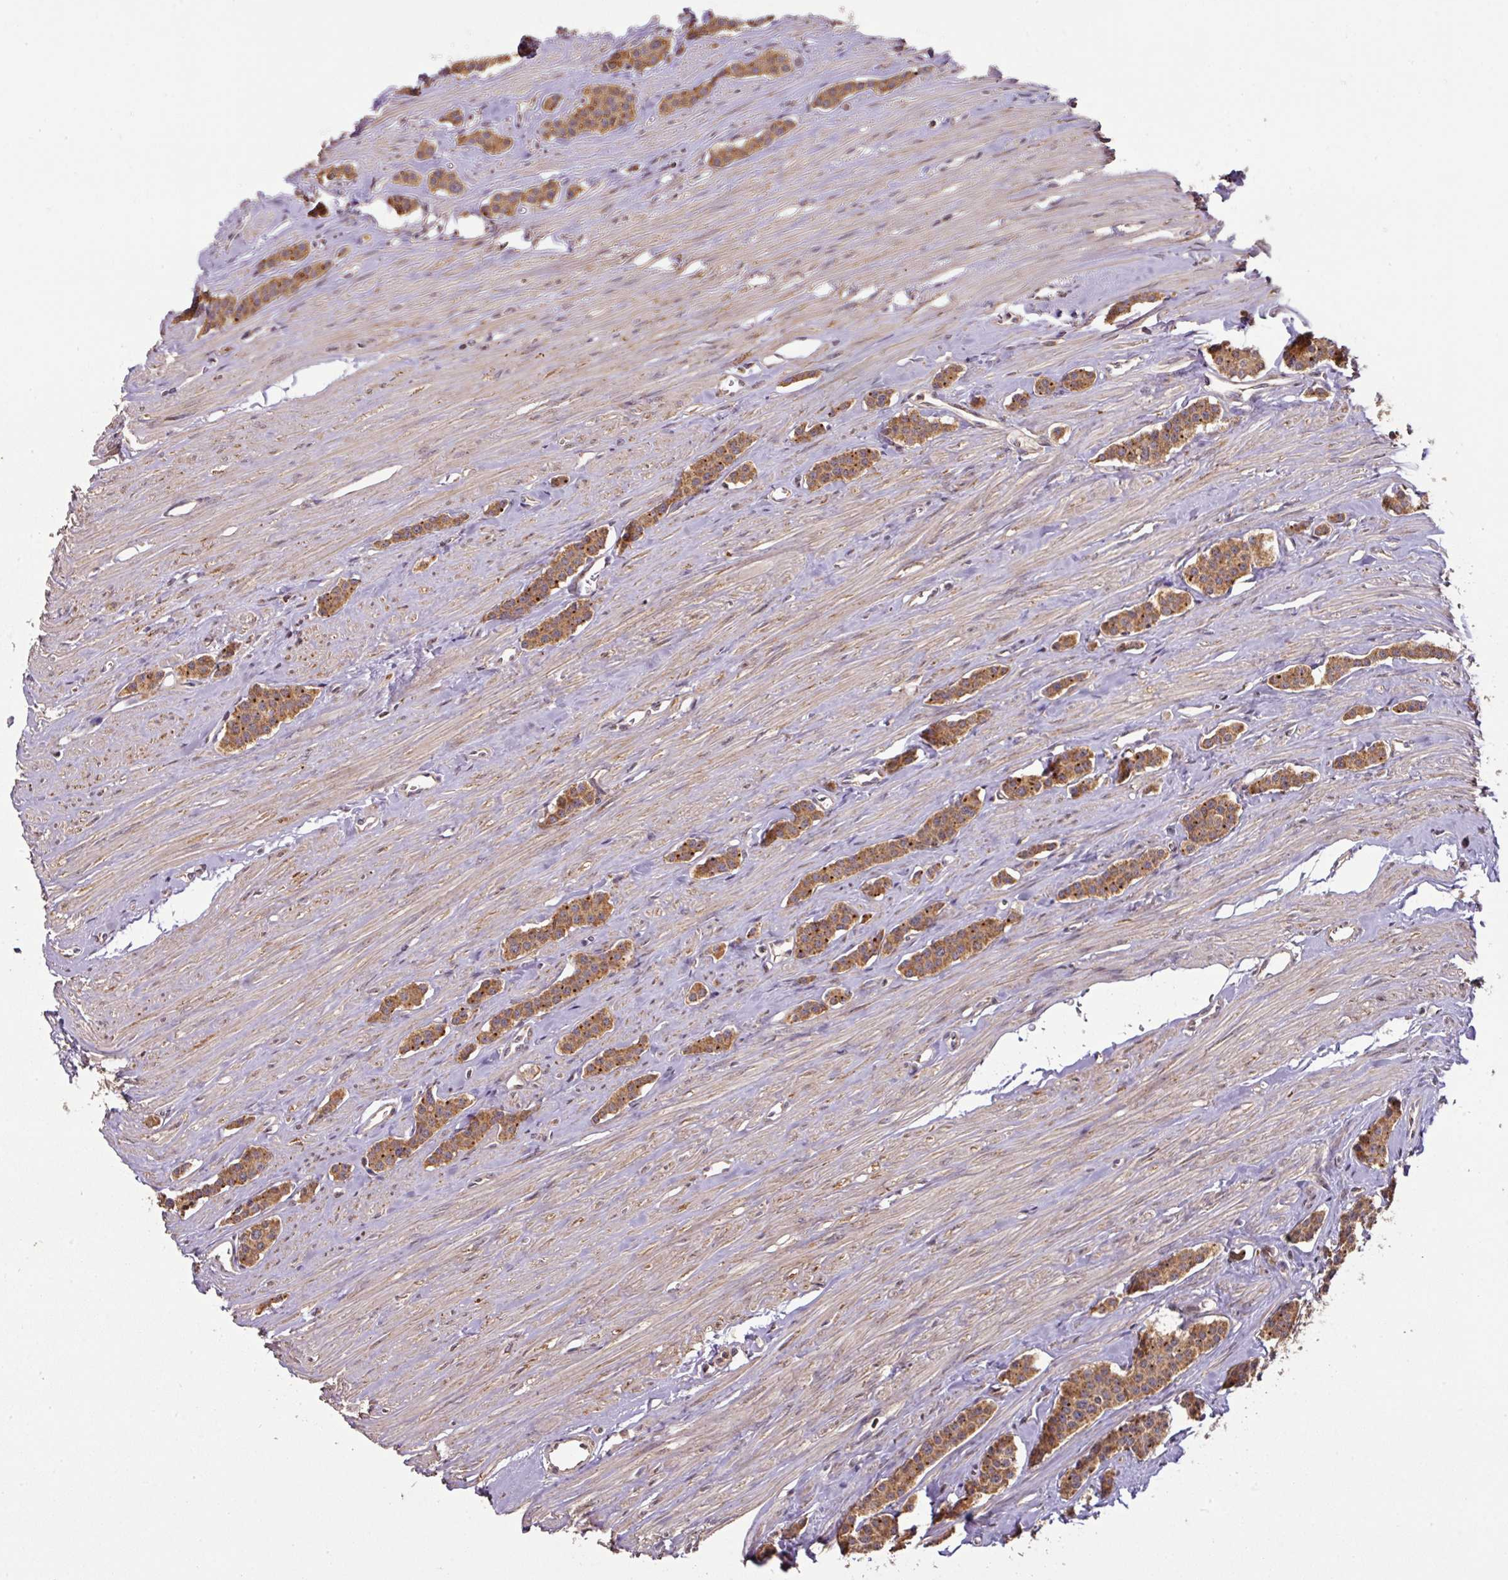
{"staining": {"intensity": "moderate", "quantity": ">75%", "location": "cytoplasmic/membranous"}, "tissue": "carcinoid", "cell_type": "Tumor cells", "image_type": "cancer", "snomed": [{"axis": "morphology", "description": "Carcinoid, malignant, NOS"}, {"axis": "topography", "description": "Small intestine"}], "caption": "Protein expression by IHC demonstrates moderate cytoplasmic/membranous staining in about >75% of tumor cells in malignant carcinoid. The staining is performed using DAB brown chromogen to label protein expression. The nuclei are counter-stained blue using hematoxylin.", "gene": "MRRF", "patient": {"sex": "male", "age": 60}}